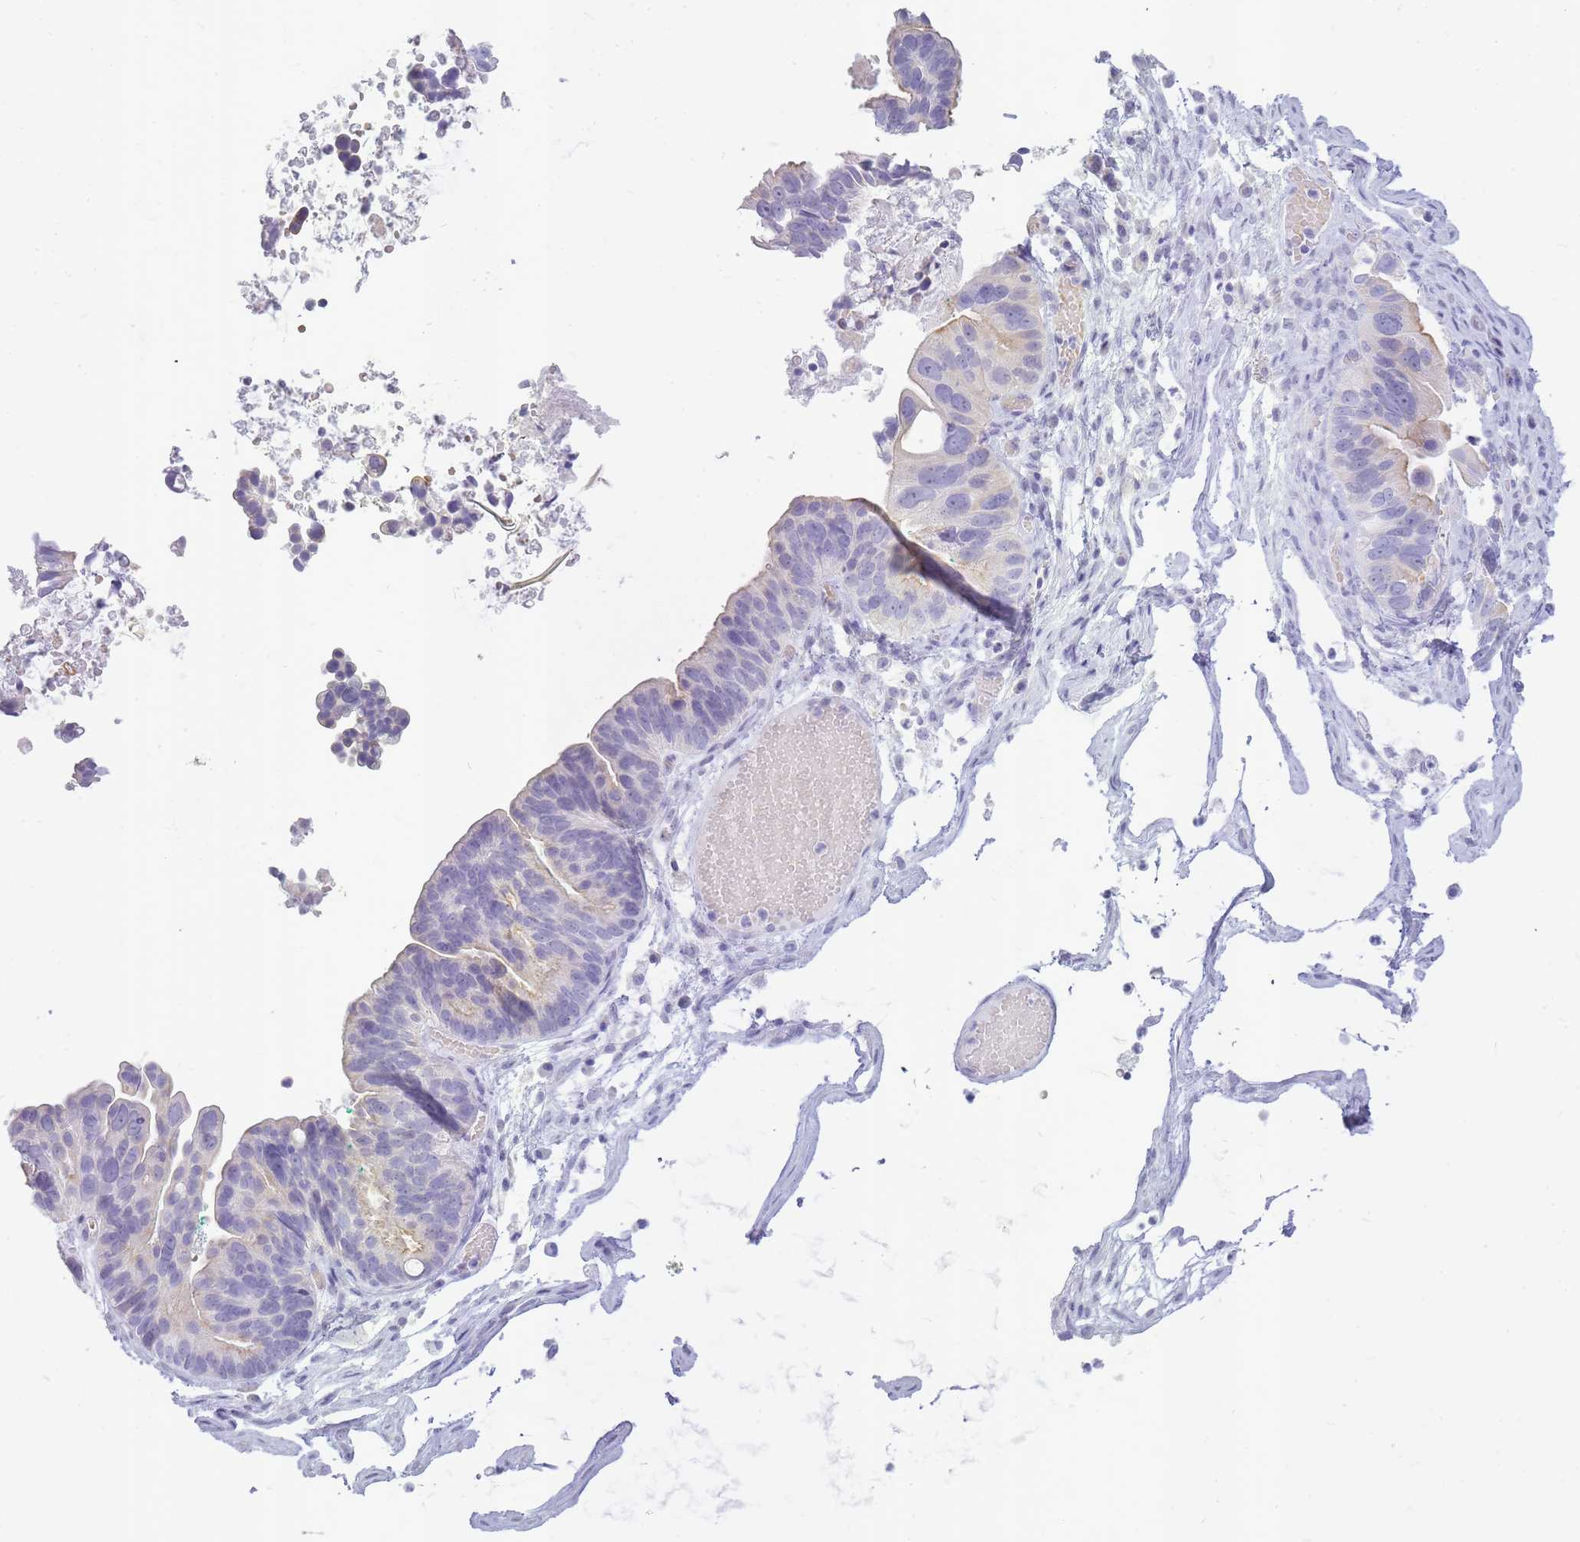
{"staining": {"intensity": "negative", "quantity": "none", "location": "none"}, "tissue": "ovarian cancer", "cell_type": "Tumor cells", "image_type": "cancer", "snomed": [{"axis": "morphology", "description": "Cystadenocarcinoma, serous, NOS"}, {"axis": "topography", "description": "Ovary"}], "caption": "Tumor cells are negative for brown protein staining in serous cystadenocarcinoma (ovarian).", "gene": "INS", "patient": {"sex": "female", "age": 56}}